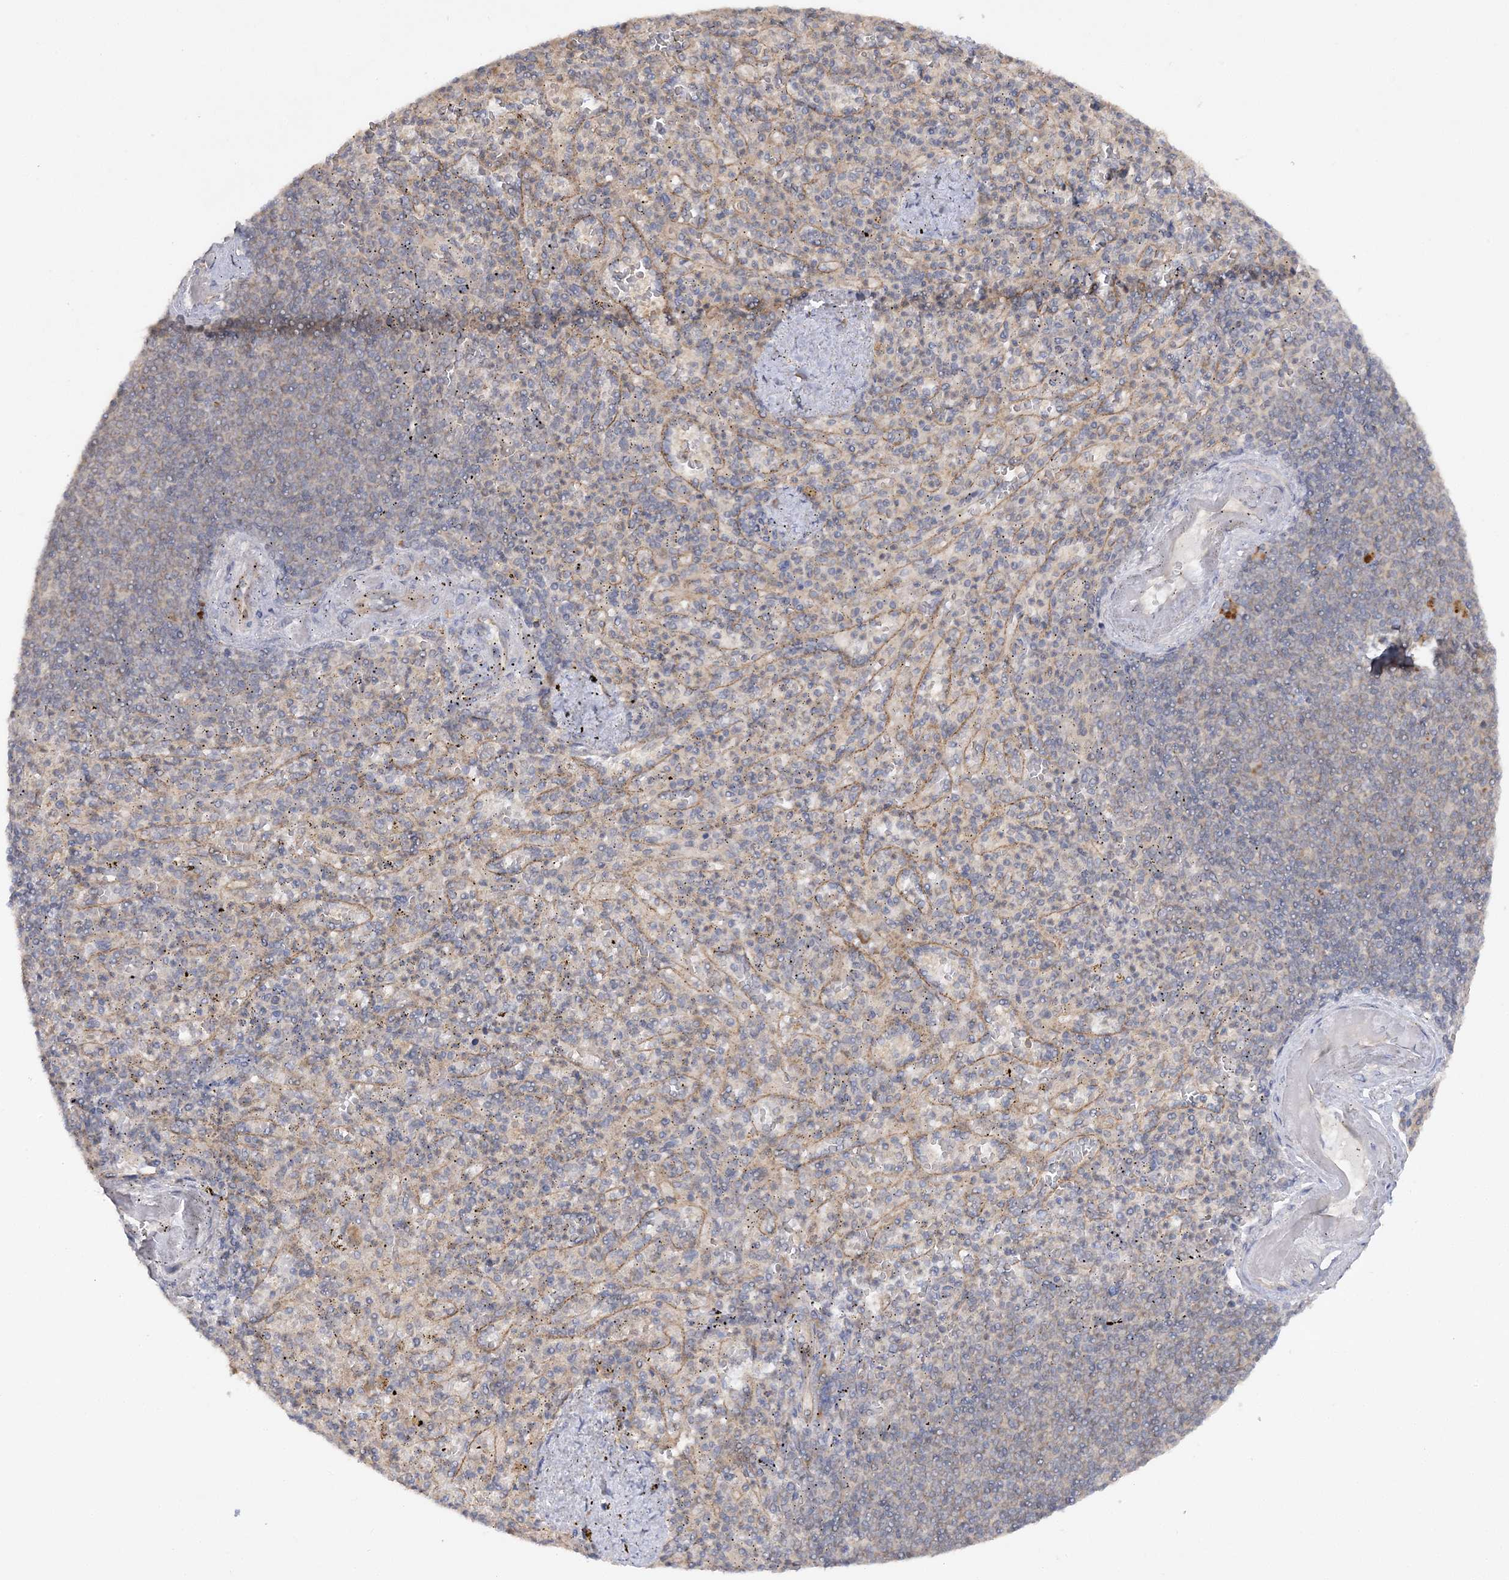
{"staining": {"intensity": "weak", "quantity": "25%-75%", "location": "cytoplasmic/membranous"}, "tissue": "spleen", "cell_type": "Cells in red pulp", "image_type": "normal", "snomed": [{"axis": "morphology", "description": "Normal tissue, NOS"}, {"axis": "topography", "description": "Spleen"}], "caption": "Immunohistochemical staining of unremarkable human spleen reveals 25%-75% levels of weak cytoplasmic/membranous protein expression in approximately 25%-75% of cells in red pulp. The staining is performed using DAB brown chromogen to label protein expression. The nuclei are counter-stained blue using hematoxylin.", "gene": "MMADHC", "patient": {"sex": "female", "age": 74}}